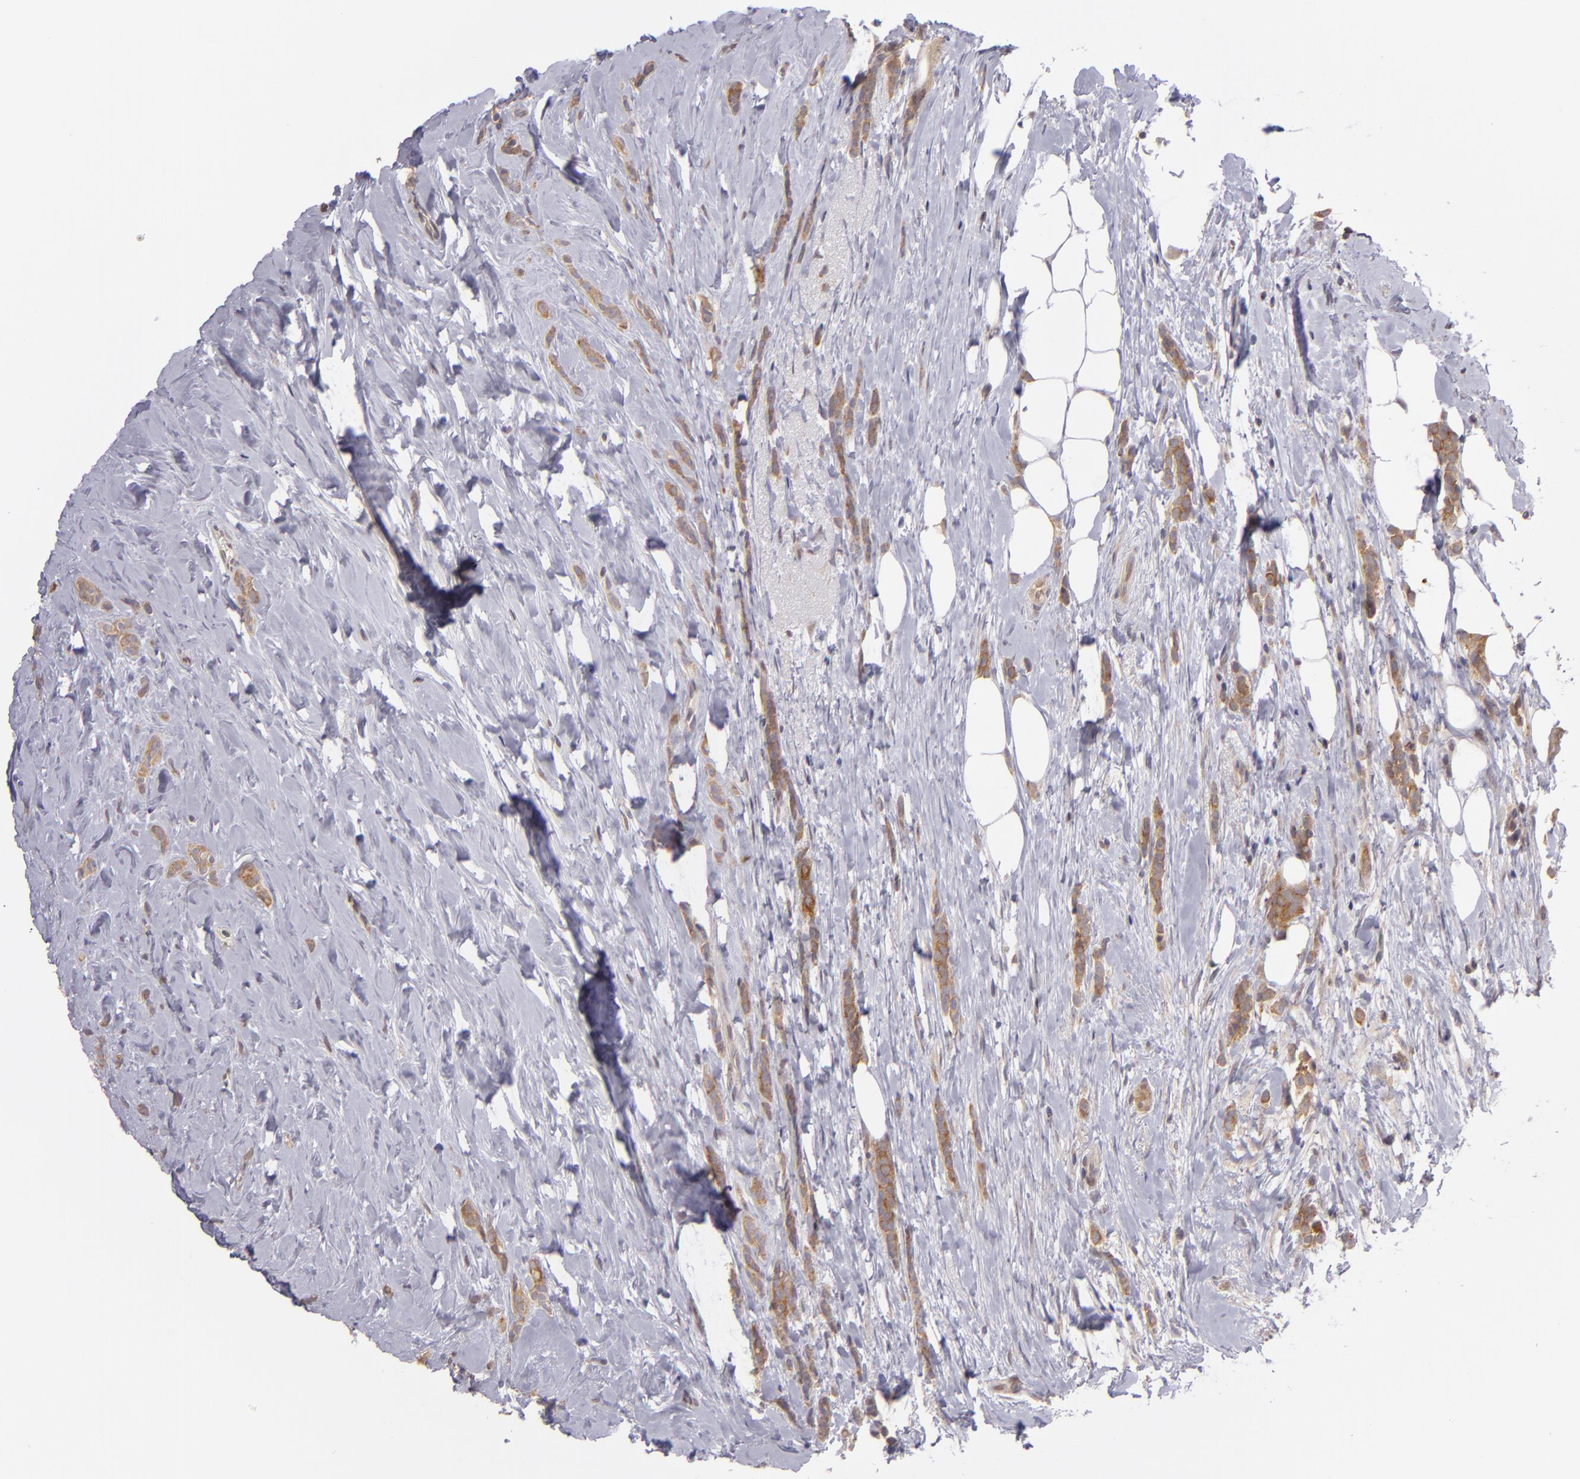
{"staining": {"intensity": "moderate", "quantity": ">75%", "location": "cytoplasmic/membranous"}, "tissue": "breast cancer", "cell_type": "Tumor cells", "image_type": "cancer", "snomed": [{"axis": "morphology", "description": "Lobular carcinoma"}, {"axis": "topography", "description": "Breast"}], "caption": "An IHC image of neoplastic tissue is shown. Protein staining in brown shows moderate cytoplasmic/membranous positivity in breast cancer within tumor cells.", "gene": "PTPN13", "patient": {"sex": "female", "age": 56}}